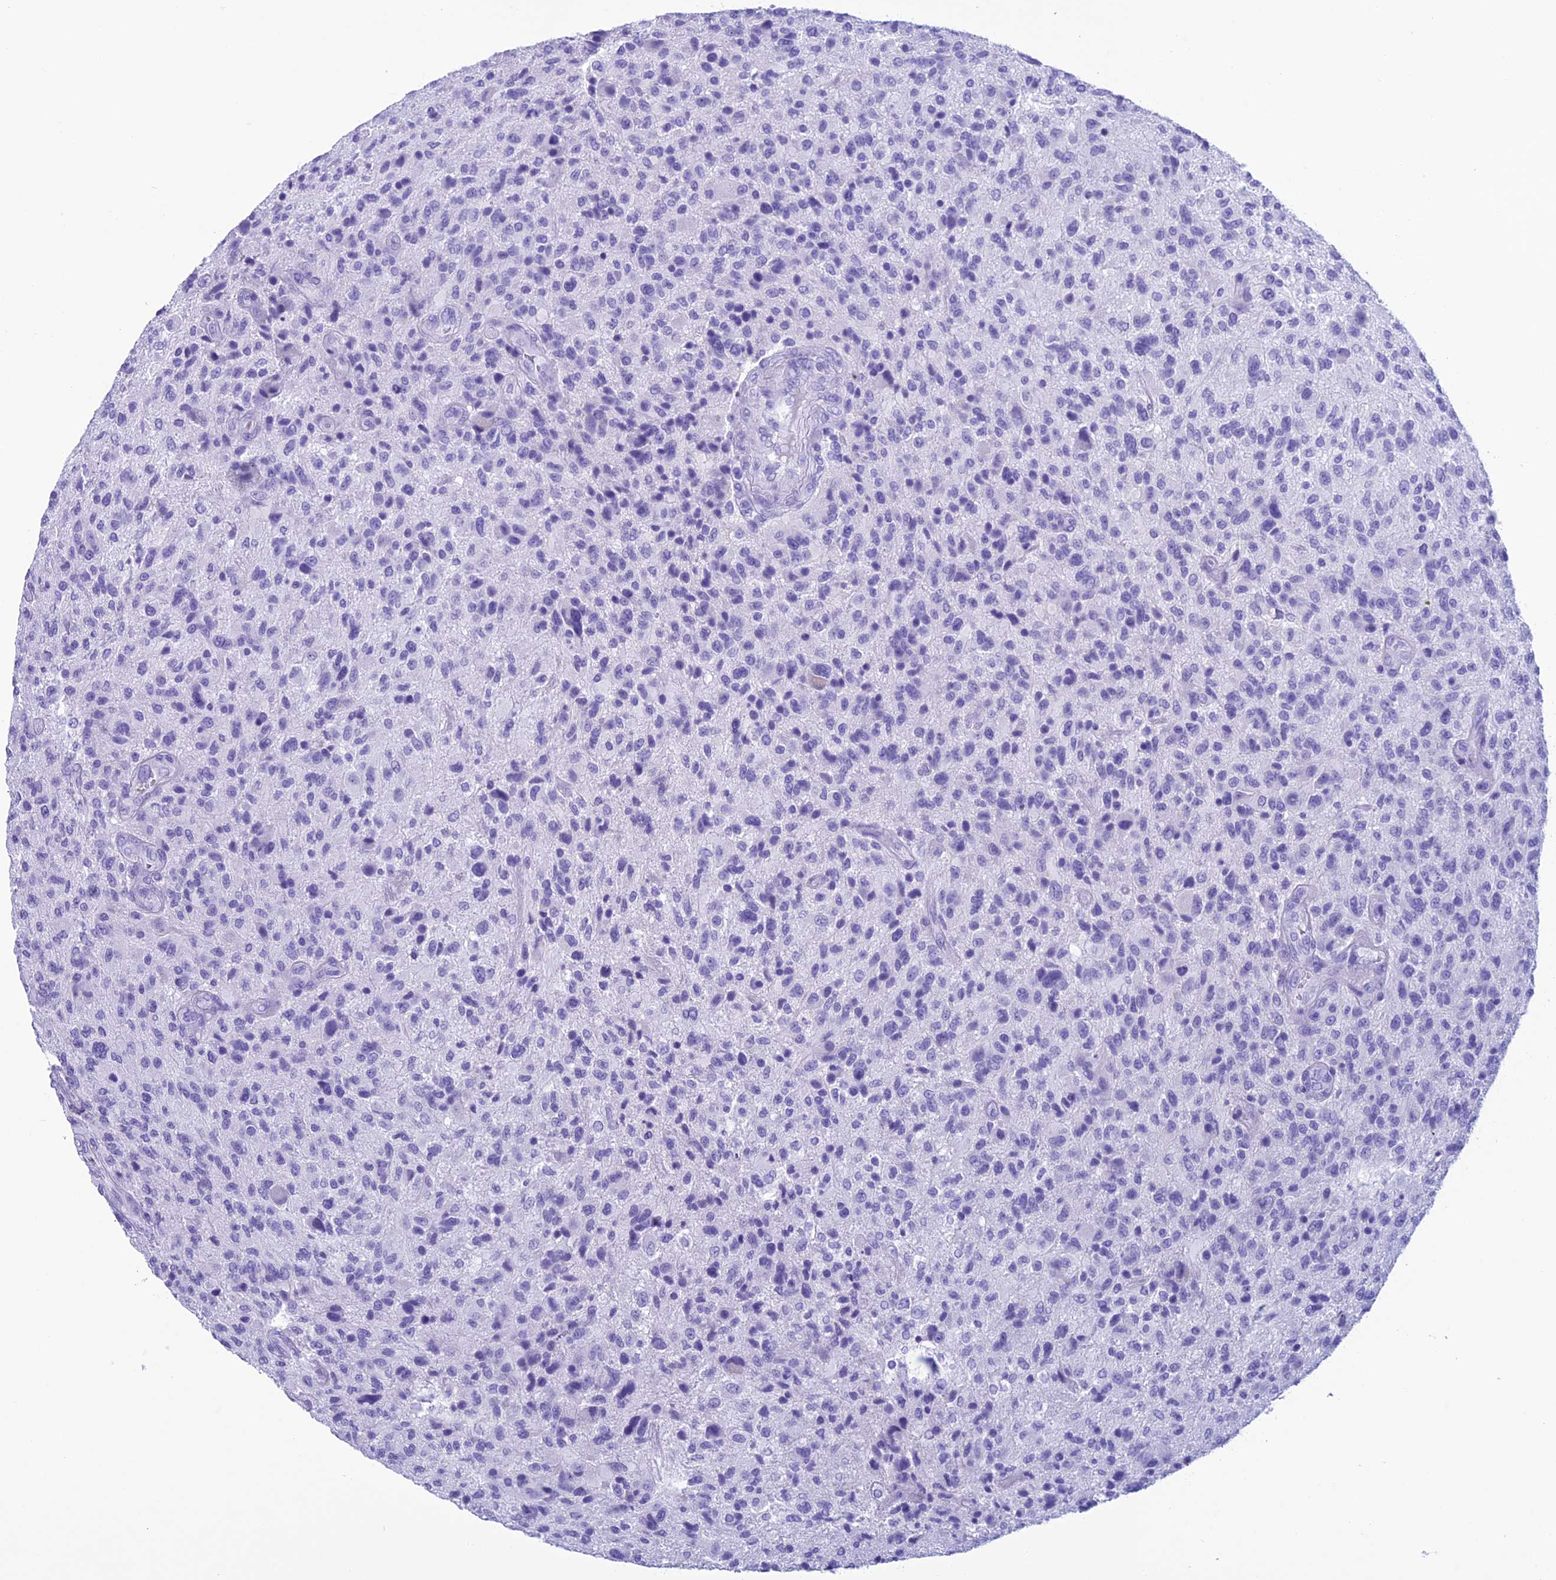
{"staining": {"intensity": "negative", "quantity": "none", "location": "none"}, "tissue": "glioma", "cell_type": "Tumor cells", "image_type": "cancer", "snomed": [{"axis": "morphology", "description": "Glioma, malignant, High grade"}, {"axis": "topography", "description": "Brain"}], "caption": "This is an immunohistochemistry (IHC) micrograph of human malignant glioma (high-grade). There is no positivity in tumor cells.", "gene": "TRAM1L1", "patient": {"sex": "male", "age": 47}}